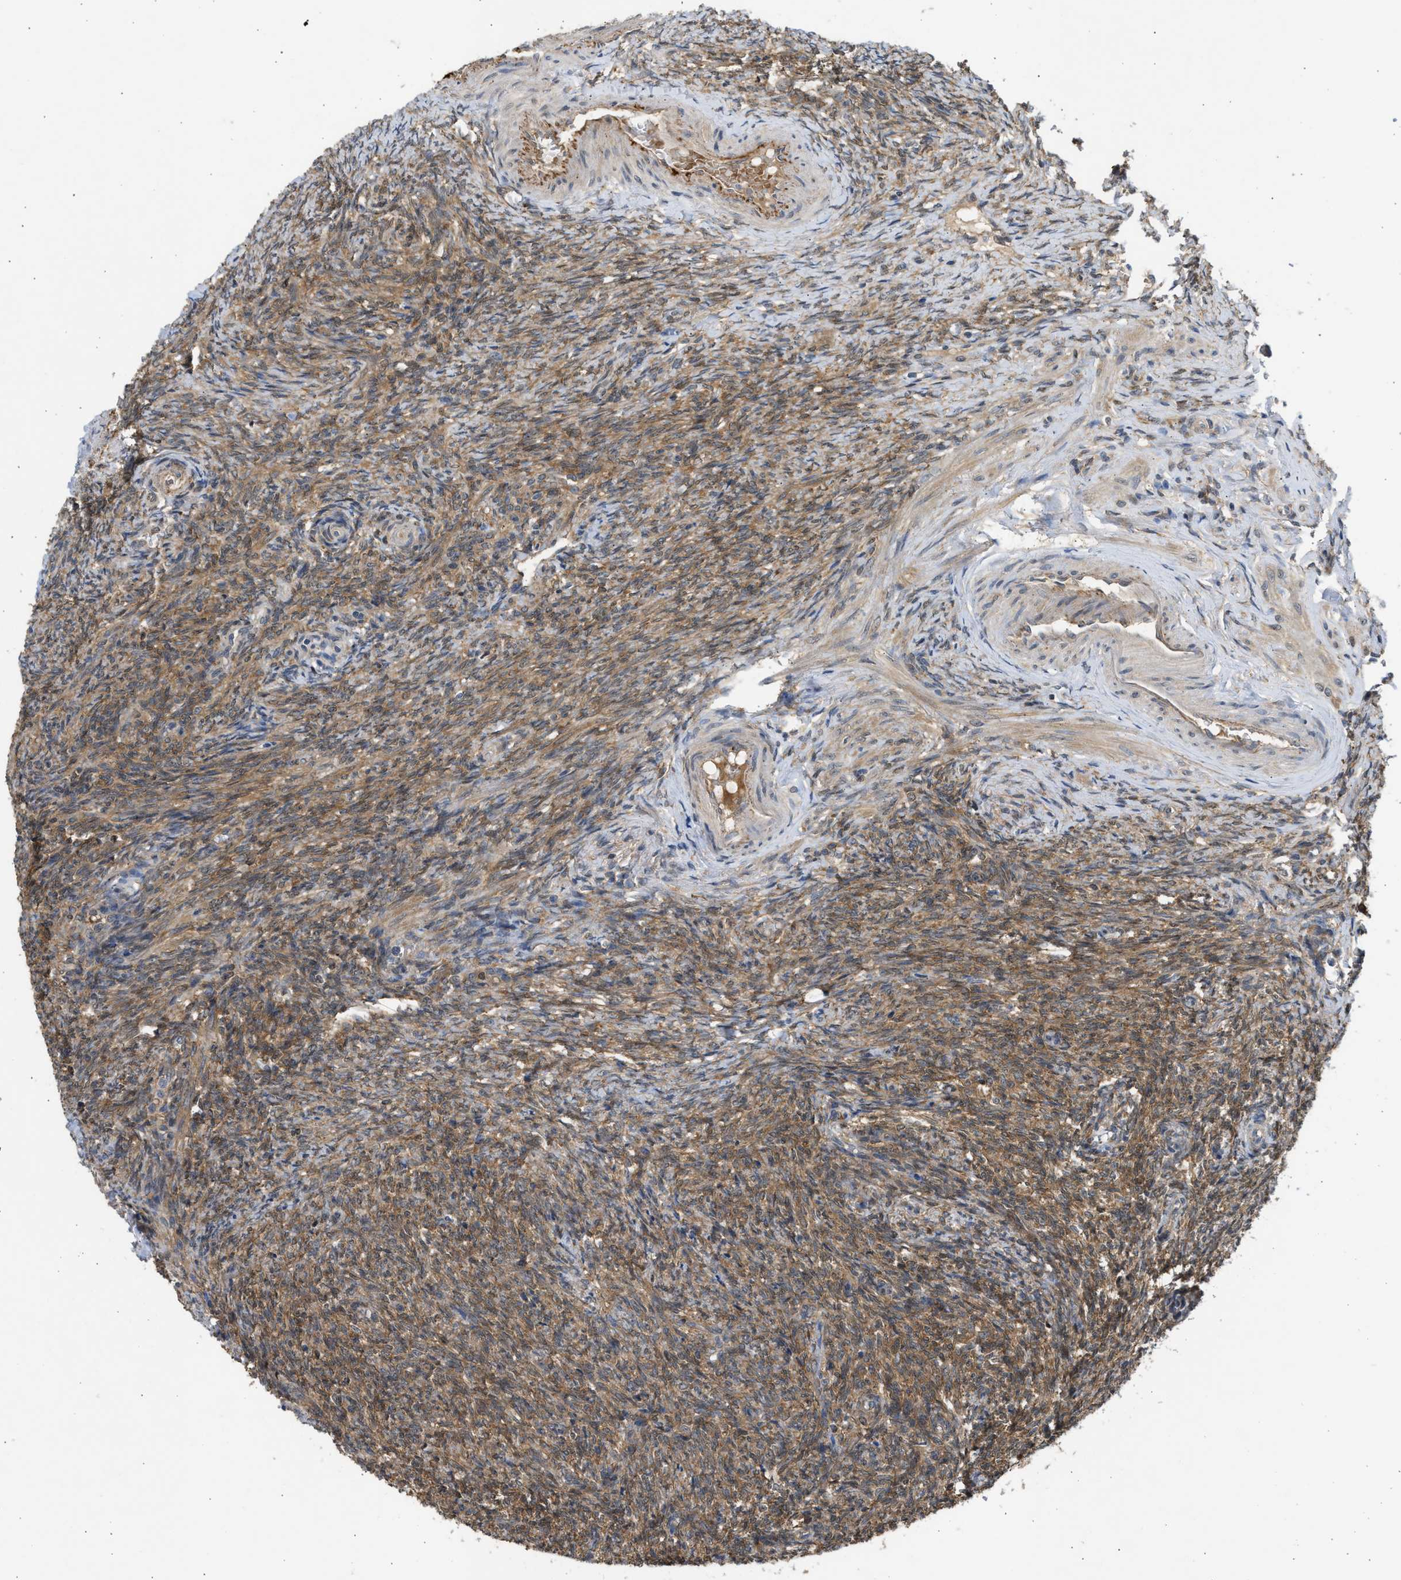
{"staining": {"intensity": "moderate", "quantity": ">75%", "location": "cytoplasmic/membranous"}, "tissue": "ovary", "cell_type": "Follicle cells", "image_type": "normal", "snomed": [{"axis": "morphology", "description": "Normal tissue, NOS"}, {"axis": "topography", "description": "Ovary"}], "caption": "Human ovary stained for a protein (brown) reveals moderate cytoplasmic/membranous positive staining in about >75% of follicle cells.", "gene": "MAPK7", "patient": {"sex": "female", "age": 41}}